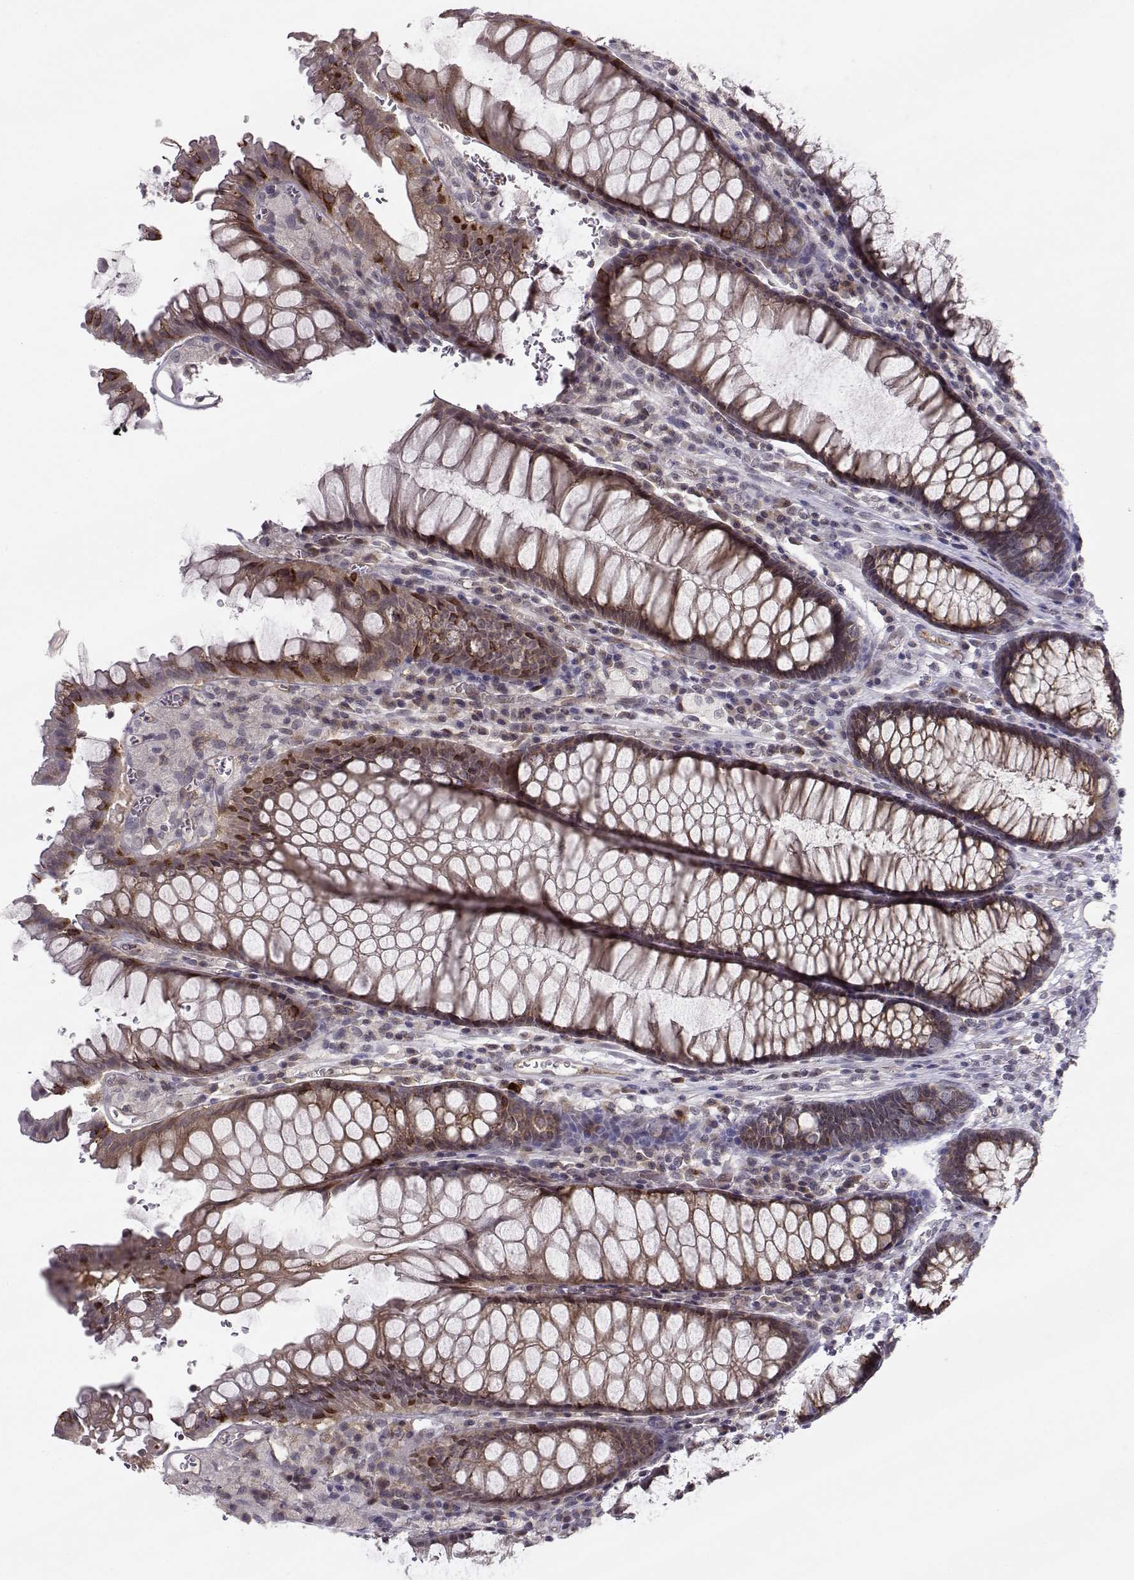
{"staining": {"intensity": "strong", "quantity": "25%-75%", "location": "cytoplasmic/membranous"}, "tissue": "rectum", "cell_type": "Glandular cells", "image_type": "normal", "snomed": [{"axis": "morphology", "description": "Normal tissue, NOS"}, {"axis": "topography", "description": "Rectum"}], "caption": "Normal rectum reveals strong cytoplasmic/membranous positivity in approximately 25%-75% of glandular cells, visualized by immunohistochemistry.", "gene": "KIF13B", "patient": {"sex": "female", "age": 68}}